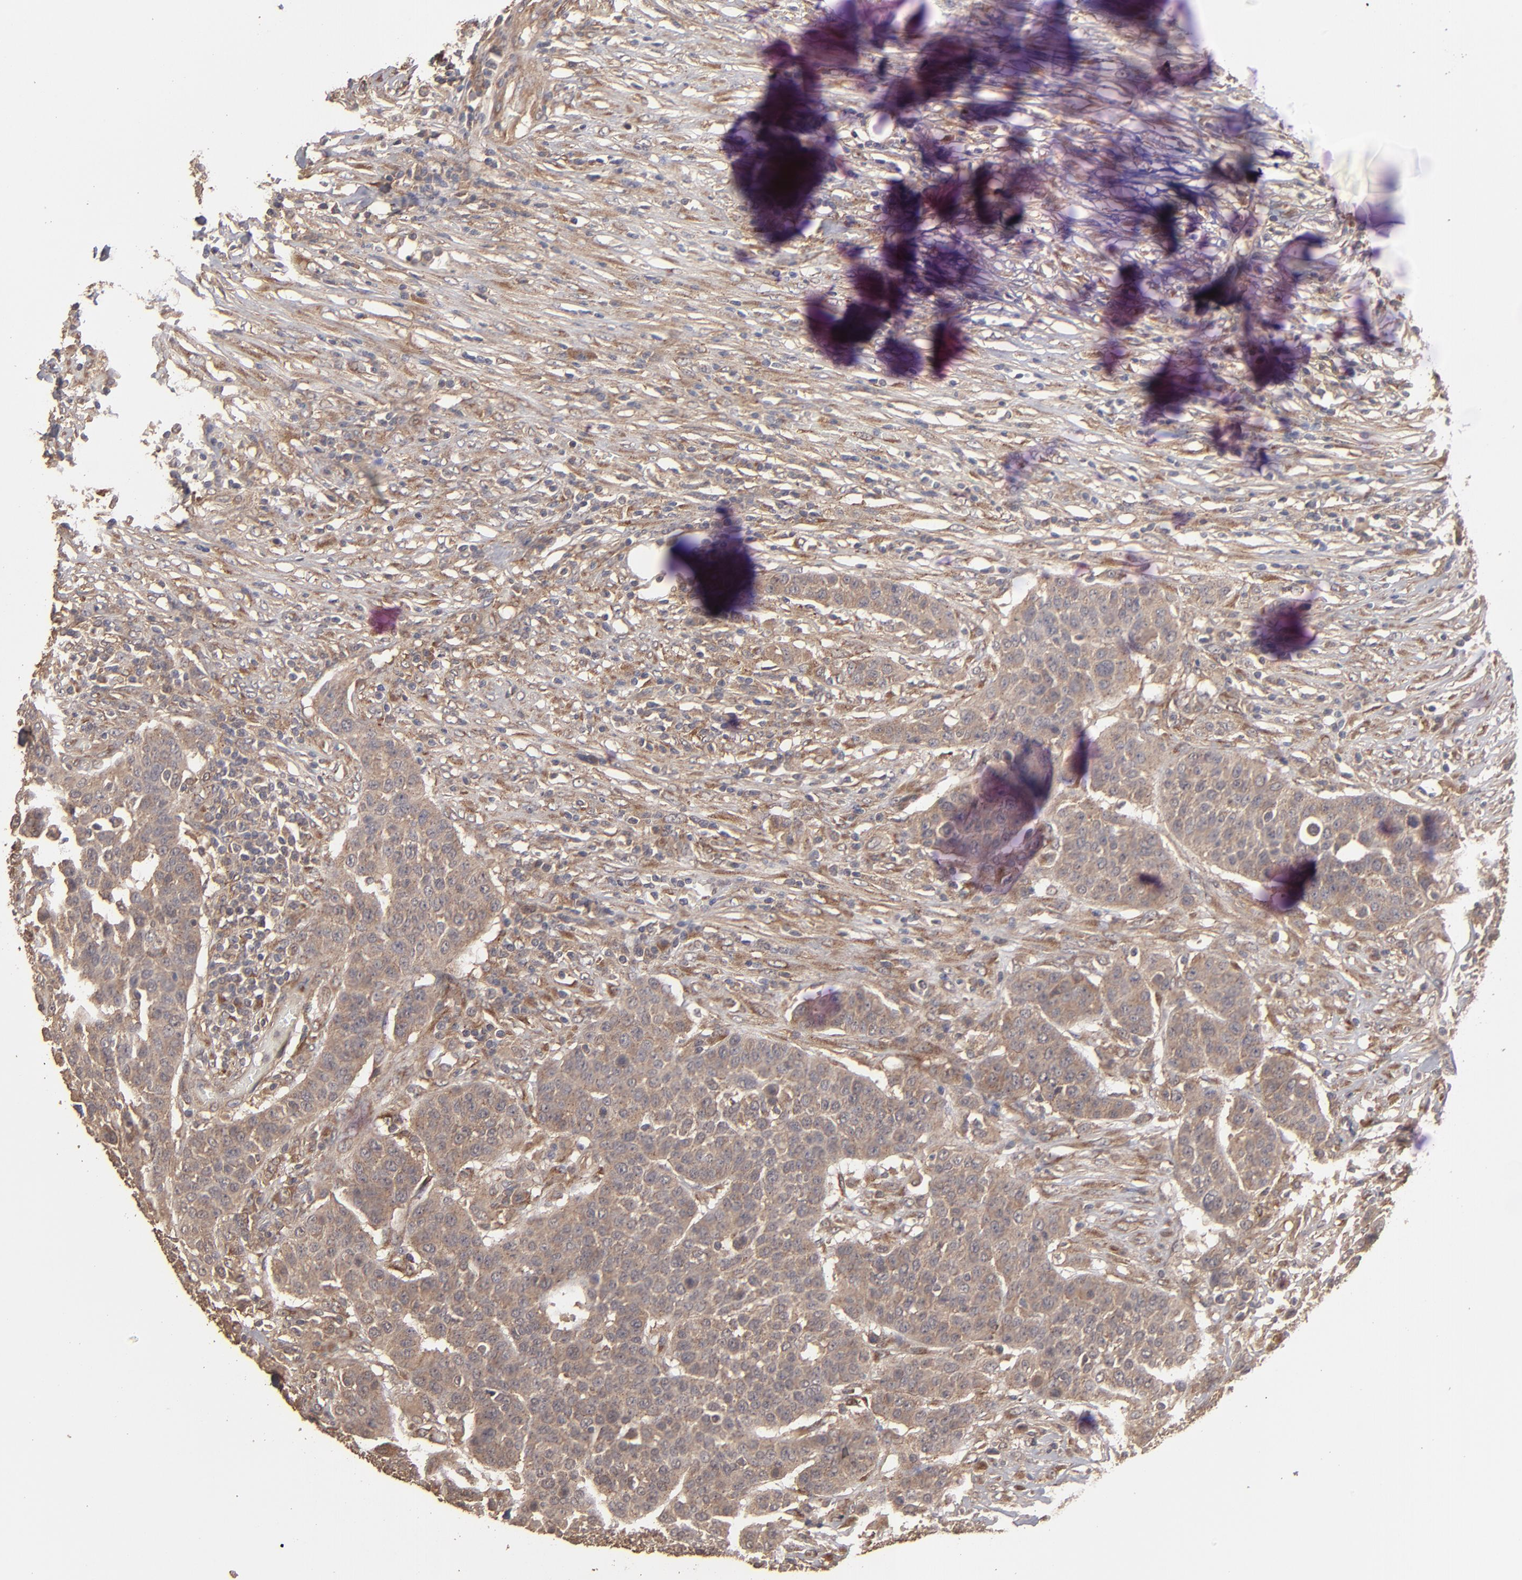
{"staining": {"intensity": "weak", "quantity": ">75%", "location": "cytoplasmic/membranous"}, "tissue": "urothelial cancer", "cell_type": "Tumor cells", "image_type": "cancer", "snomed": [{"axis": "morphology", "description": "Urothelial carcinoma, High grade"}, {"axis": "topography", "description": "Urinary bladder"}], "caption": "Protein staining shows weak cytoplasmic/membranous positivity in approximately >75% of tumor cells in urothelial cancer.", "gene": "MMP2", "patient": {"sex": "male", "age": 74}}